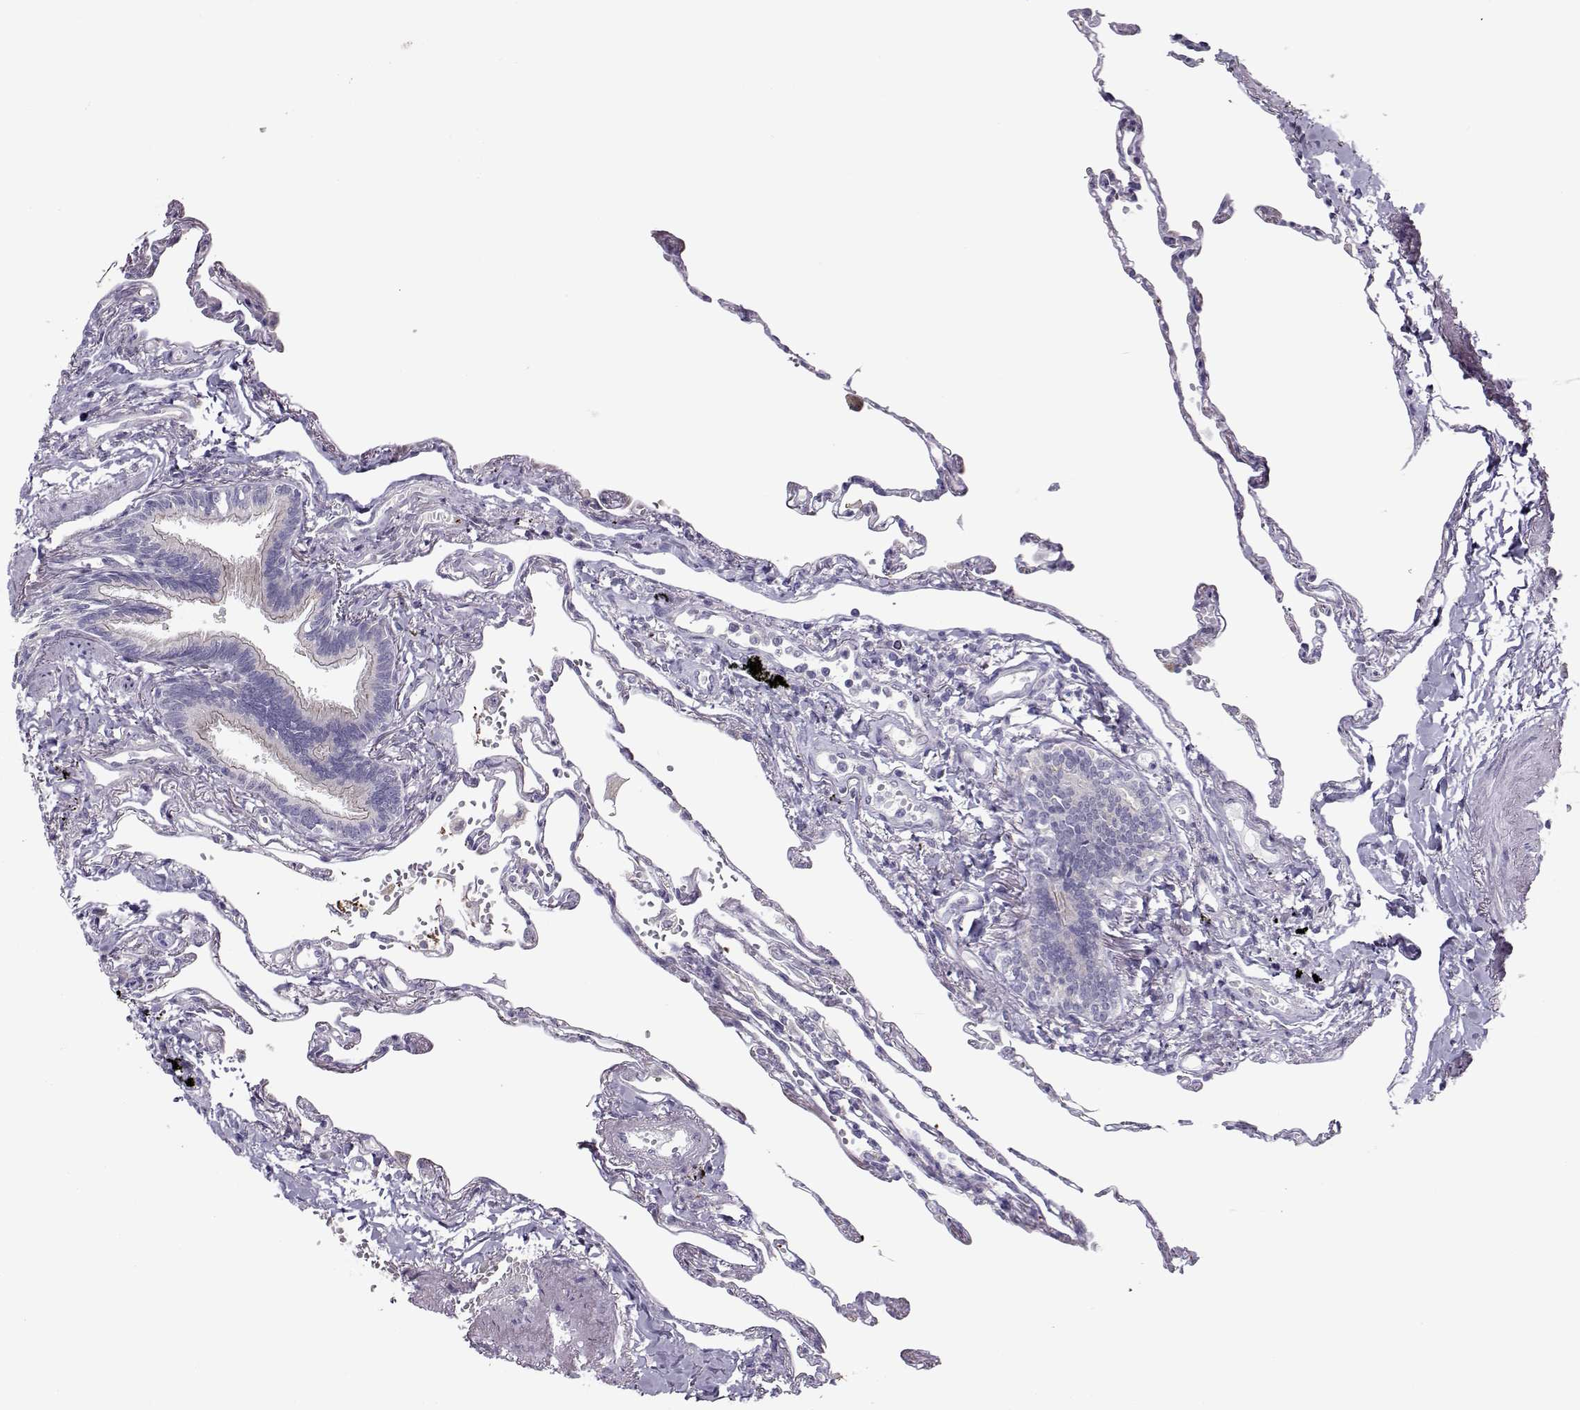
{"staining": {"intensity": "negative", "quantity": "none", "location": "none"}, "tissue": "lung", "cell_type": "Alveolar cells", "image_type": "normal", "snomed": [{"axis": "morphology", "description": "Normal tissue, NOS"}, {"axis": "topography", "description": "Lung"}], "caption": "Immunohistochemical staining of unremarkable human lung exhibits no significant positivity in alveolar cells.", "gene": "KLF17", "patient": {"sex": "male", "age": 78}}